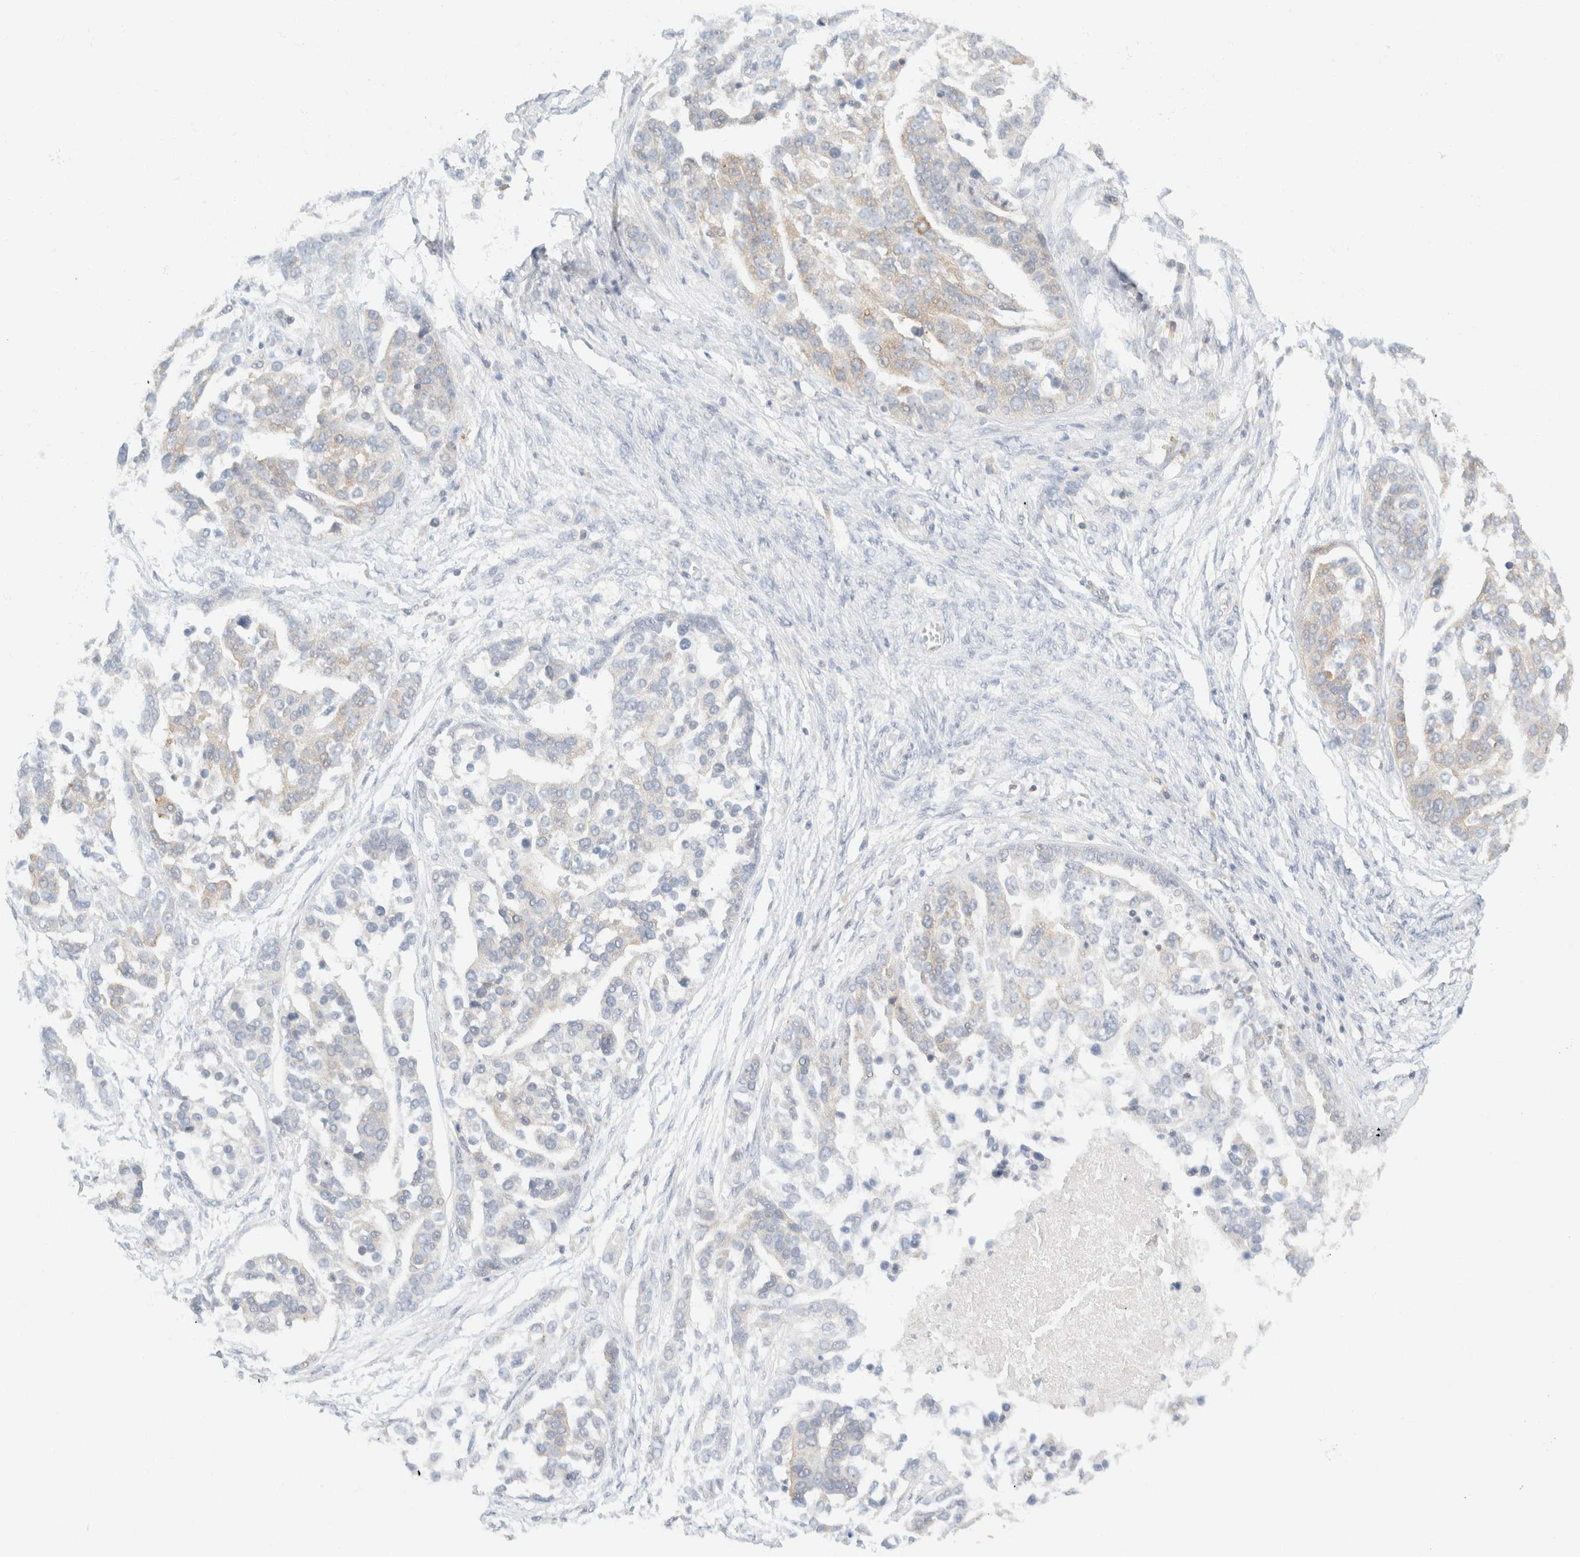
{"staining": {"intensity": "negative", "quantity": "none", "location": "none"}, "tissue": "ovarian cancer", "cell_type": "Tumor cells", "image_type": "cancer", "snomed": [{"axis": "morphology", "description": "Cystadenocarcinoma, serous, NOS"}, {"axis": "topography", "description": "Ovary"}], "caption": "This is an immunohistochemistry (IHC) histopathology image of ovarian cancer (serous cystadenocarcinoma). There is no expression in tumor cells.", "gene": "SH3GLB2", "patient": {"sex": "female", "age": 44}}